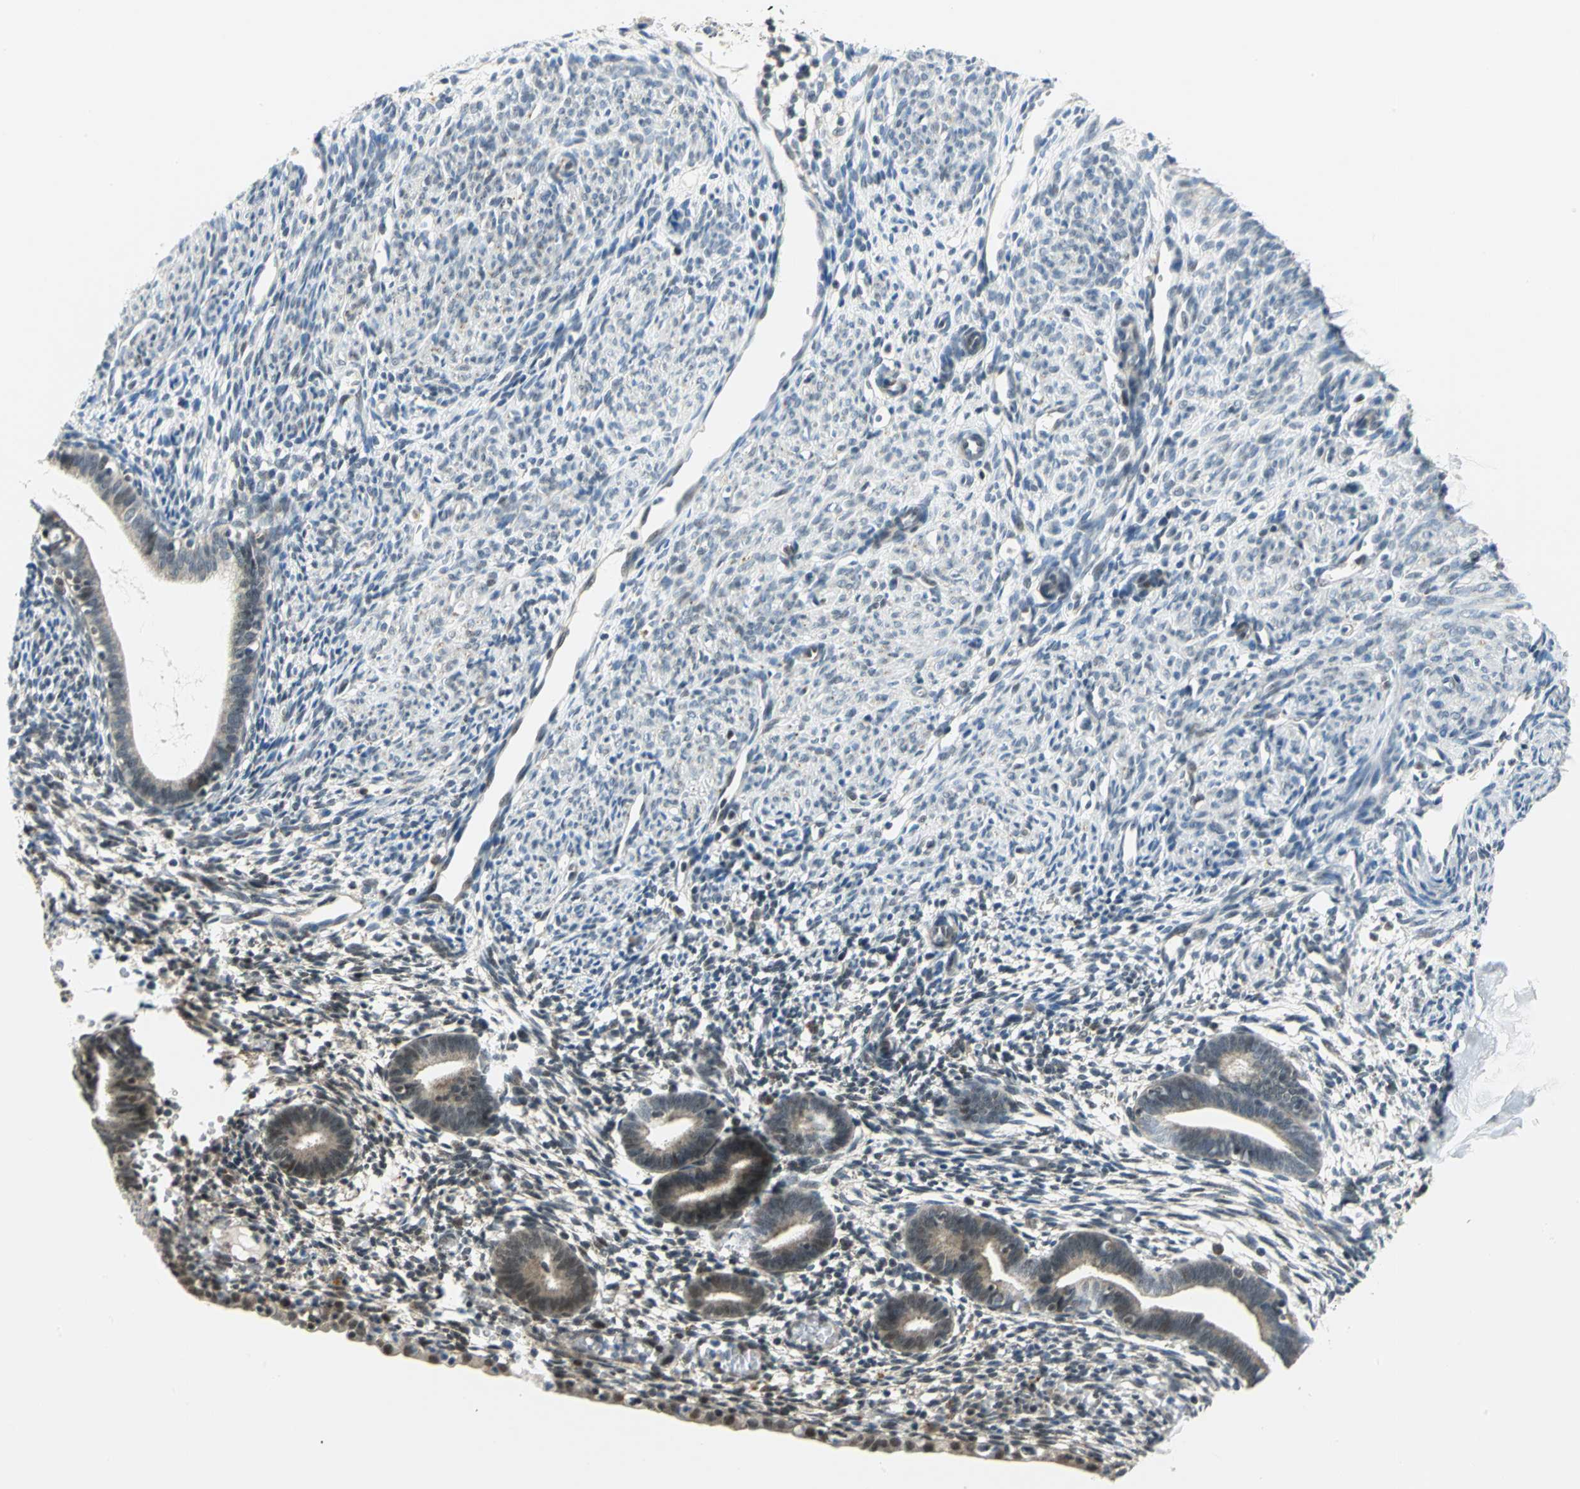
{"staining": {"intensity": "weak", "quantity": ">75%", "location": "nuclear"}, "tissue": "endometrium", "cell_type": "Cells in endometrial stroma", "image_type": "normal", "snomed": [{"axis": "morphology", "description": "Normal tissue, NOS"}, {"axis": "morphology", "description": "Atrophy, NOS"}, {"axis": "topography", "description": "Uterus"}, {"axis": "topography", "description": "Endometrium"}], "caption": "Brown immunohistochemical staining in unremarkable human endometrium reveals weak nuclear positivity in about >75% of cells in endometrial stroma. The protein is shown in brown color, while the nuclei are stained blue.", "gene": "PIN1", "patient": {"sex": "female", "age": 68}}